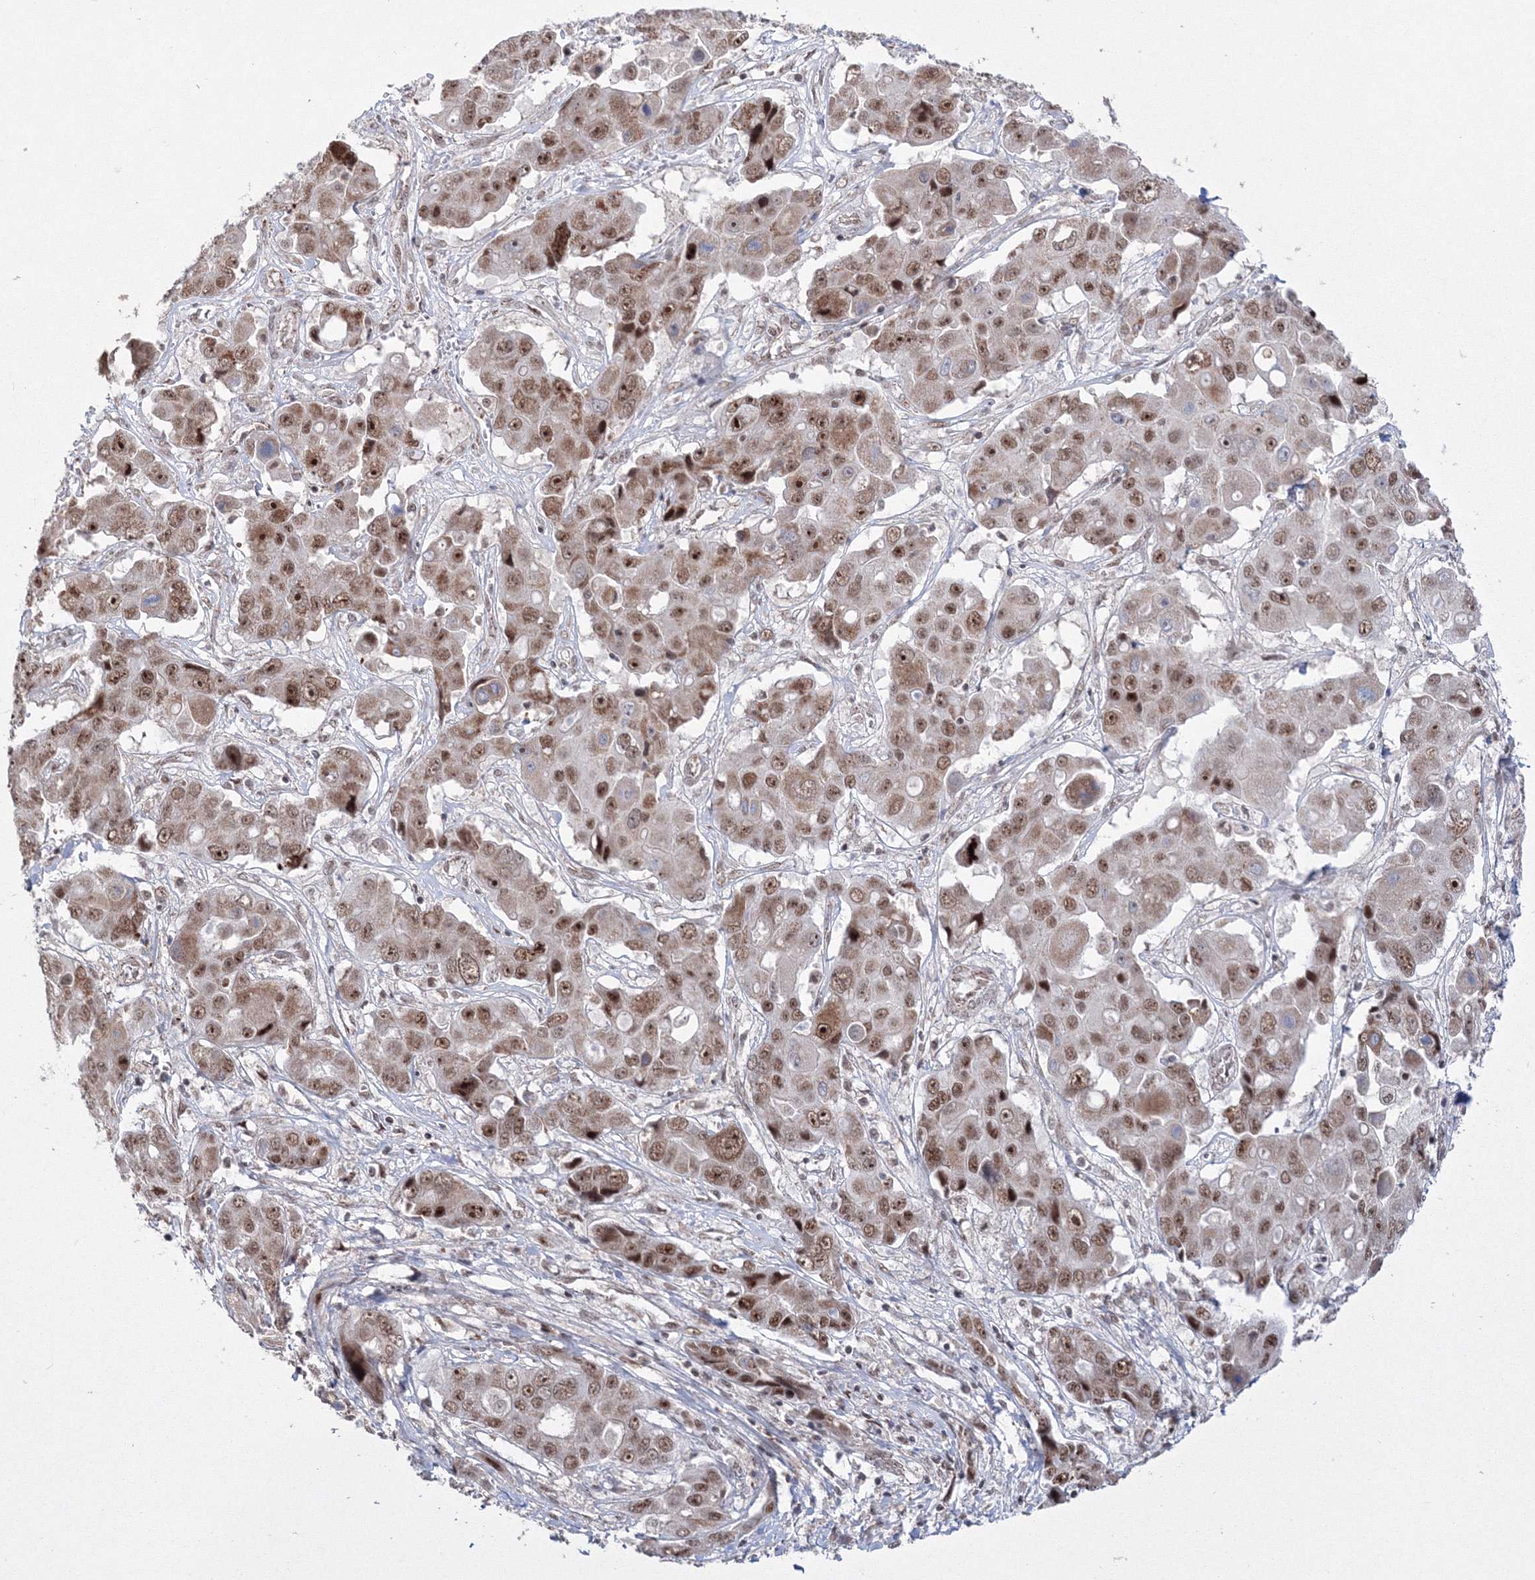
{"staining": {"intensity": "moderate", "quantity": ">75%", "location": "cytoplasmic/membranous,nuclear"}, "tissue": "liver cancer", "cell_type": "Tumor cells", "image_type": "cancer", "snomed": [{"axis": "morphology", "description": "Cholangiocarcinoma"}, {"axis": "topography", "description": "Liver"}], "caption": "Tumor cells show medium levels of moderate cytoplasmic/membranous and nuclear staining in about >75% of cells in human liver cholangiocarcinoma.", "gene": "GRSF1", "patient": {"sex": "male", "age": 67}}